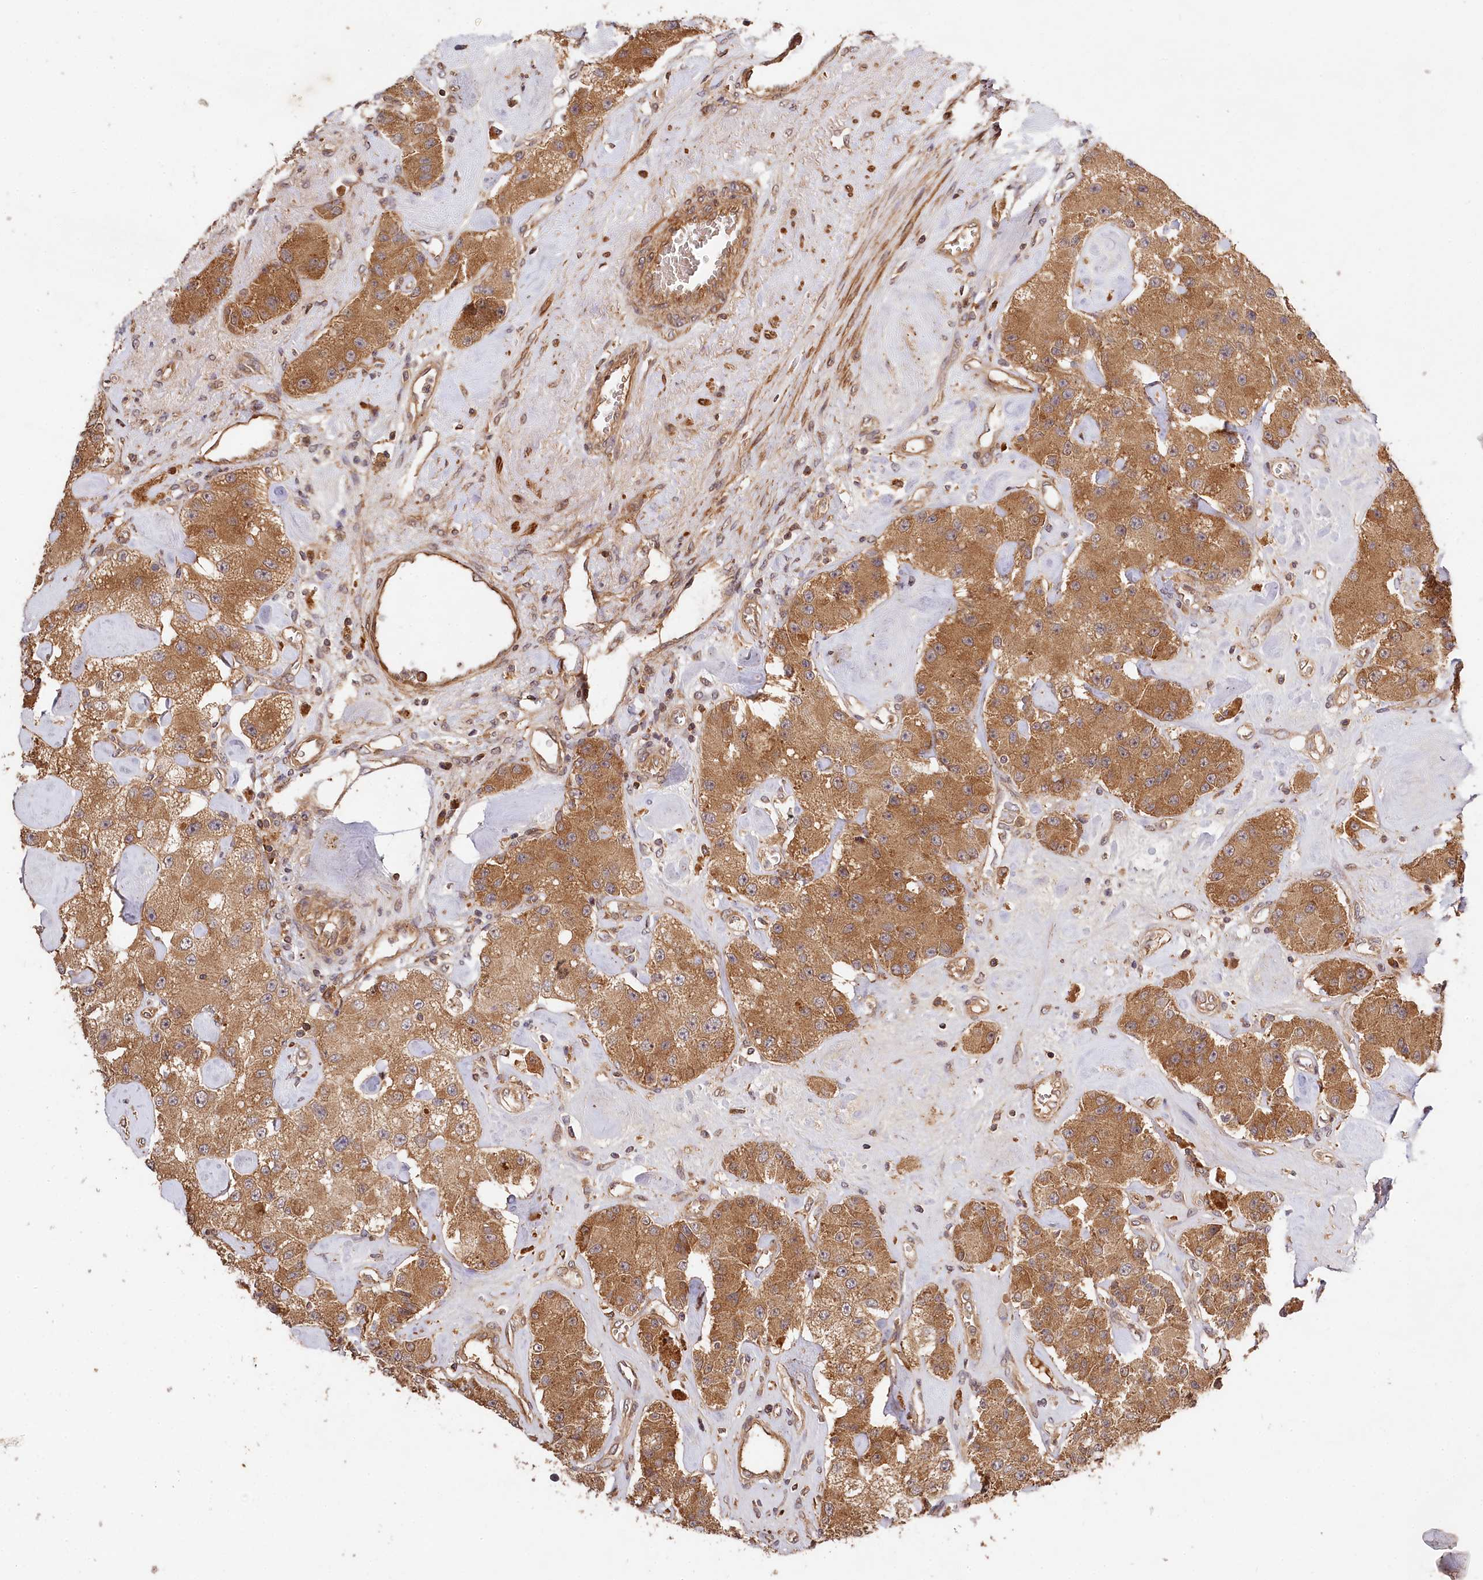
{"staining": {"intensity": "moderate", "quantity": ">75%", "location": "cytoplasmic/membranous"}, "tissue": "carcinoid", "cell_type": "Tumor cells", "image_type": "cancer", "snomed": [{"axis": "morphology", "description": "Carcinoid, malignant, NOS"}, {"axis": "topography", "description": "Pancreas"}], "caption": "Immunohistochemical staining of human carcinoid reveals medium levels of moderate cytoplasmic/membranous expression in approximately >75% of tumor cells.", "gene": "MCF2L2", "patient": {"sex": "male", "age": 41}}